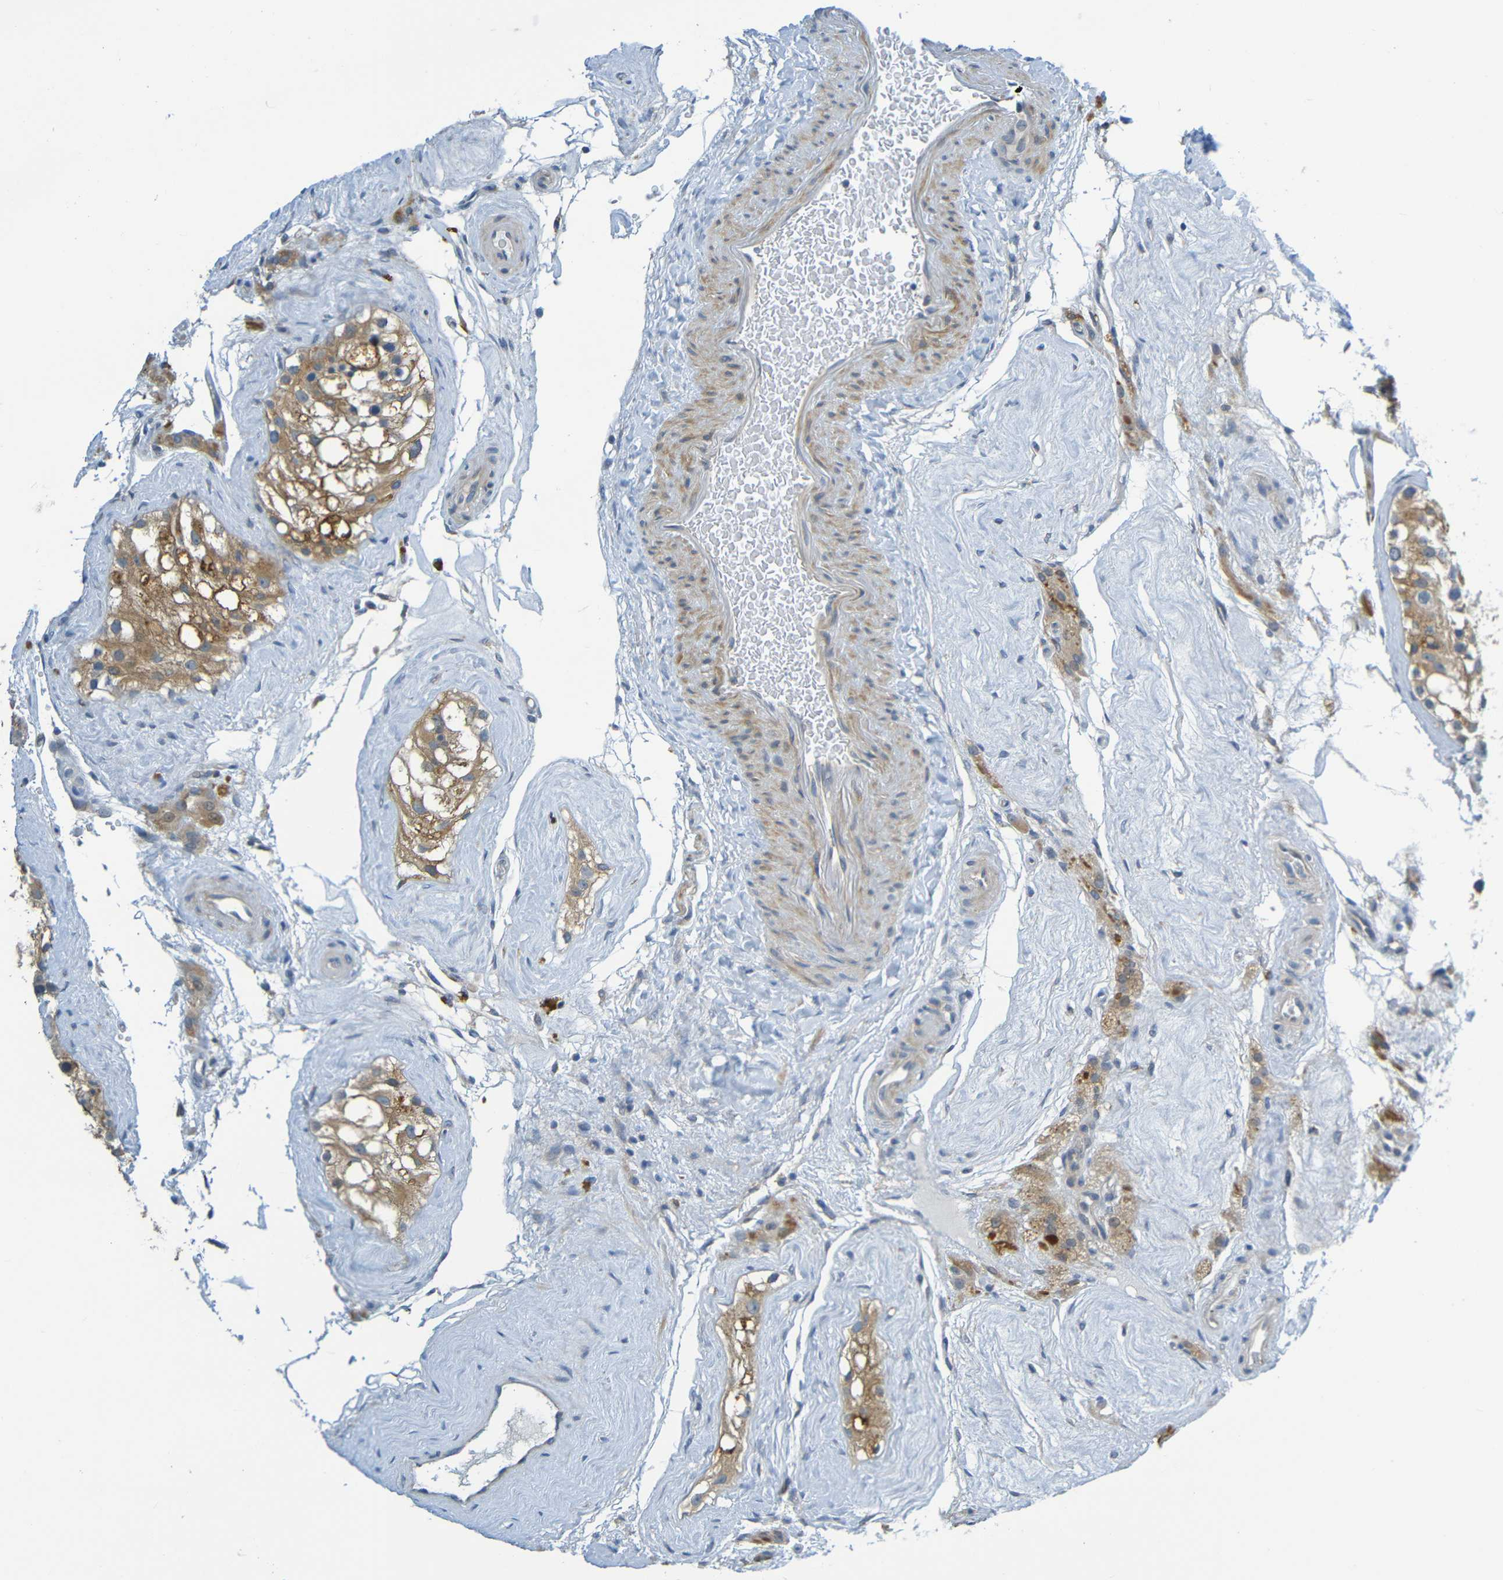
{"staining": {"intensity": "moderate", "quantity": ">75%", "location": "cytoplasmic/membranous"}, "tissue": "testis", "cell_type": "Cells in seminiferous ducts", "image_type": "normal", "snomed": [{"axis": "morphology", "description": "Normal tissue, NOS"}, {"axis": "morphology", "description": "Seminoma, NOS"}, {"axis": "topography", "description": "Testis"}], "caption": "Immunohistochemistry (IHC) (DAB (3,3'-diaminobenzidine)) staining of benign testis demonstrates moderate cytoplasmic/membranous protein positivity in about >75% of cells in seminiferous ducts. (DAB (3,3'-diaminobenzidine) = brown stain, brightfield microscopy at high magnification).", "gene": "CYP4F2", "patient": {"sex": "male", "age": 71}}